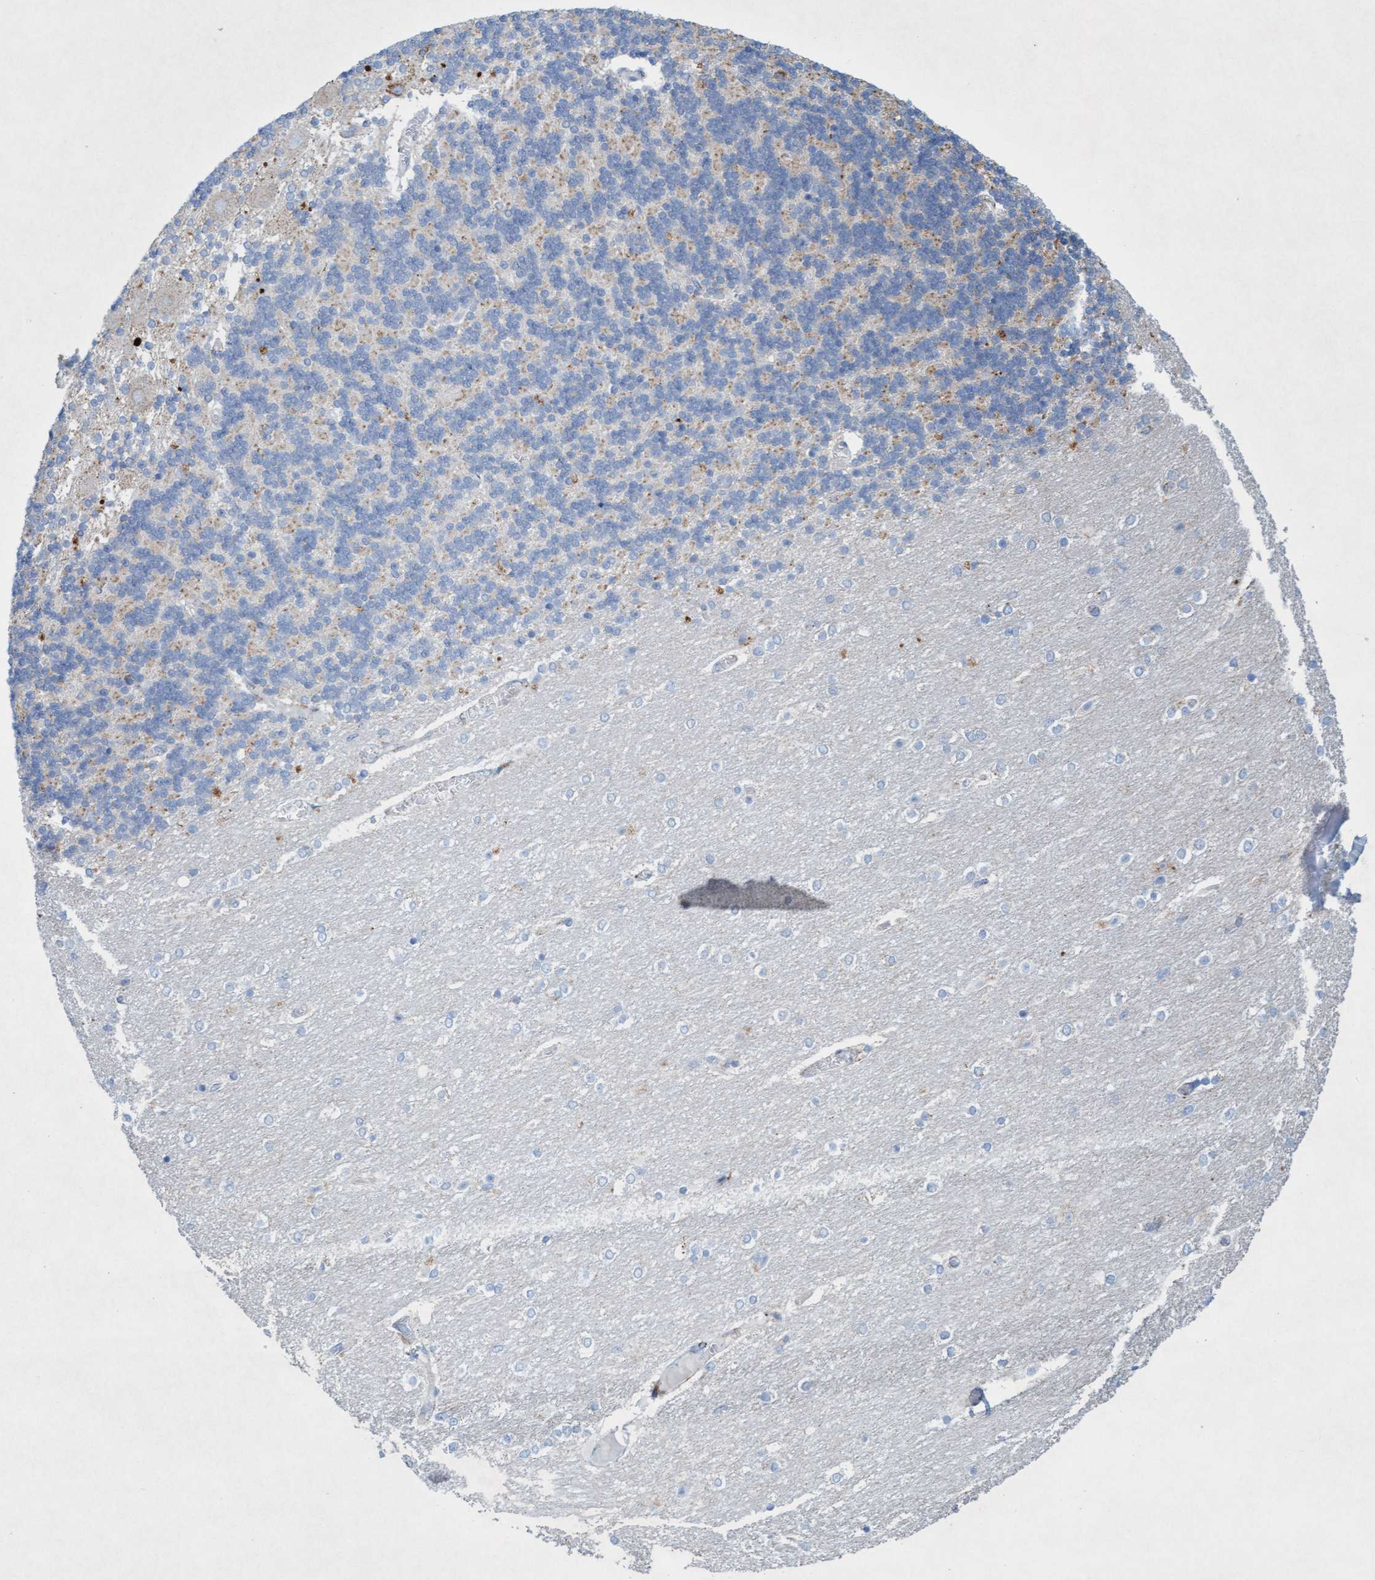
{"staining": {"intensity": "moderate", "quantity": "25%-75%", "location": "cytoplasmic/membranous"}, "tissue": "cerebellum", "cell_type": "Cells in granular layer", "image_type": "normal", "snomed": [{"axis": "morphology", "description": "Normal tissue, NOS"}, {"axis": "topography", "description": "Cerebellum"}], "caption": "The micrograph demonstrates immunohistochemical staining of benign cerebellum. There is moderate cytoplasmic/membranous staining is identified in about 25%-75% of cells in granular layer.", "gene": "SGSH", "patient": {"sex": "female", "age": 54}}